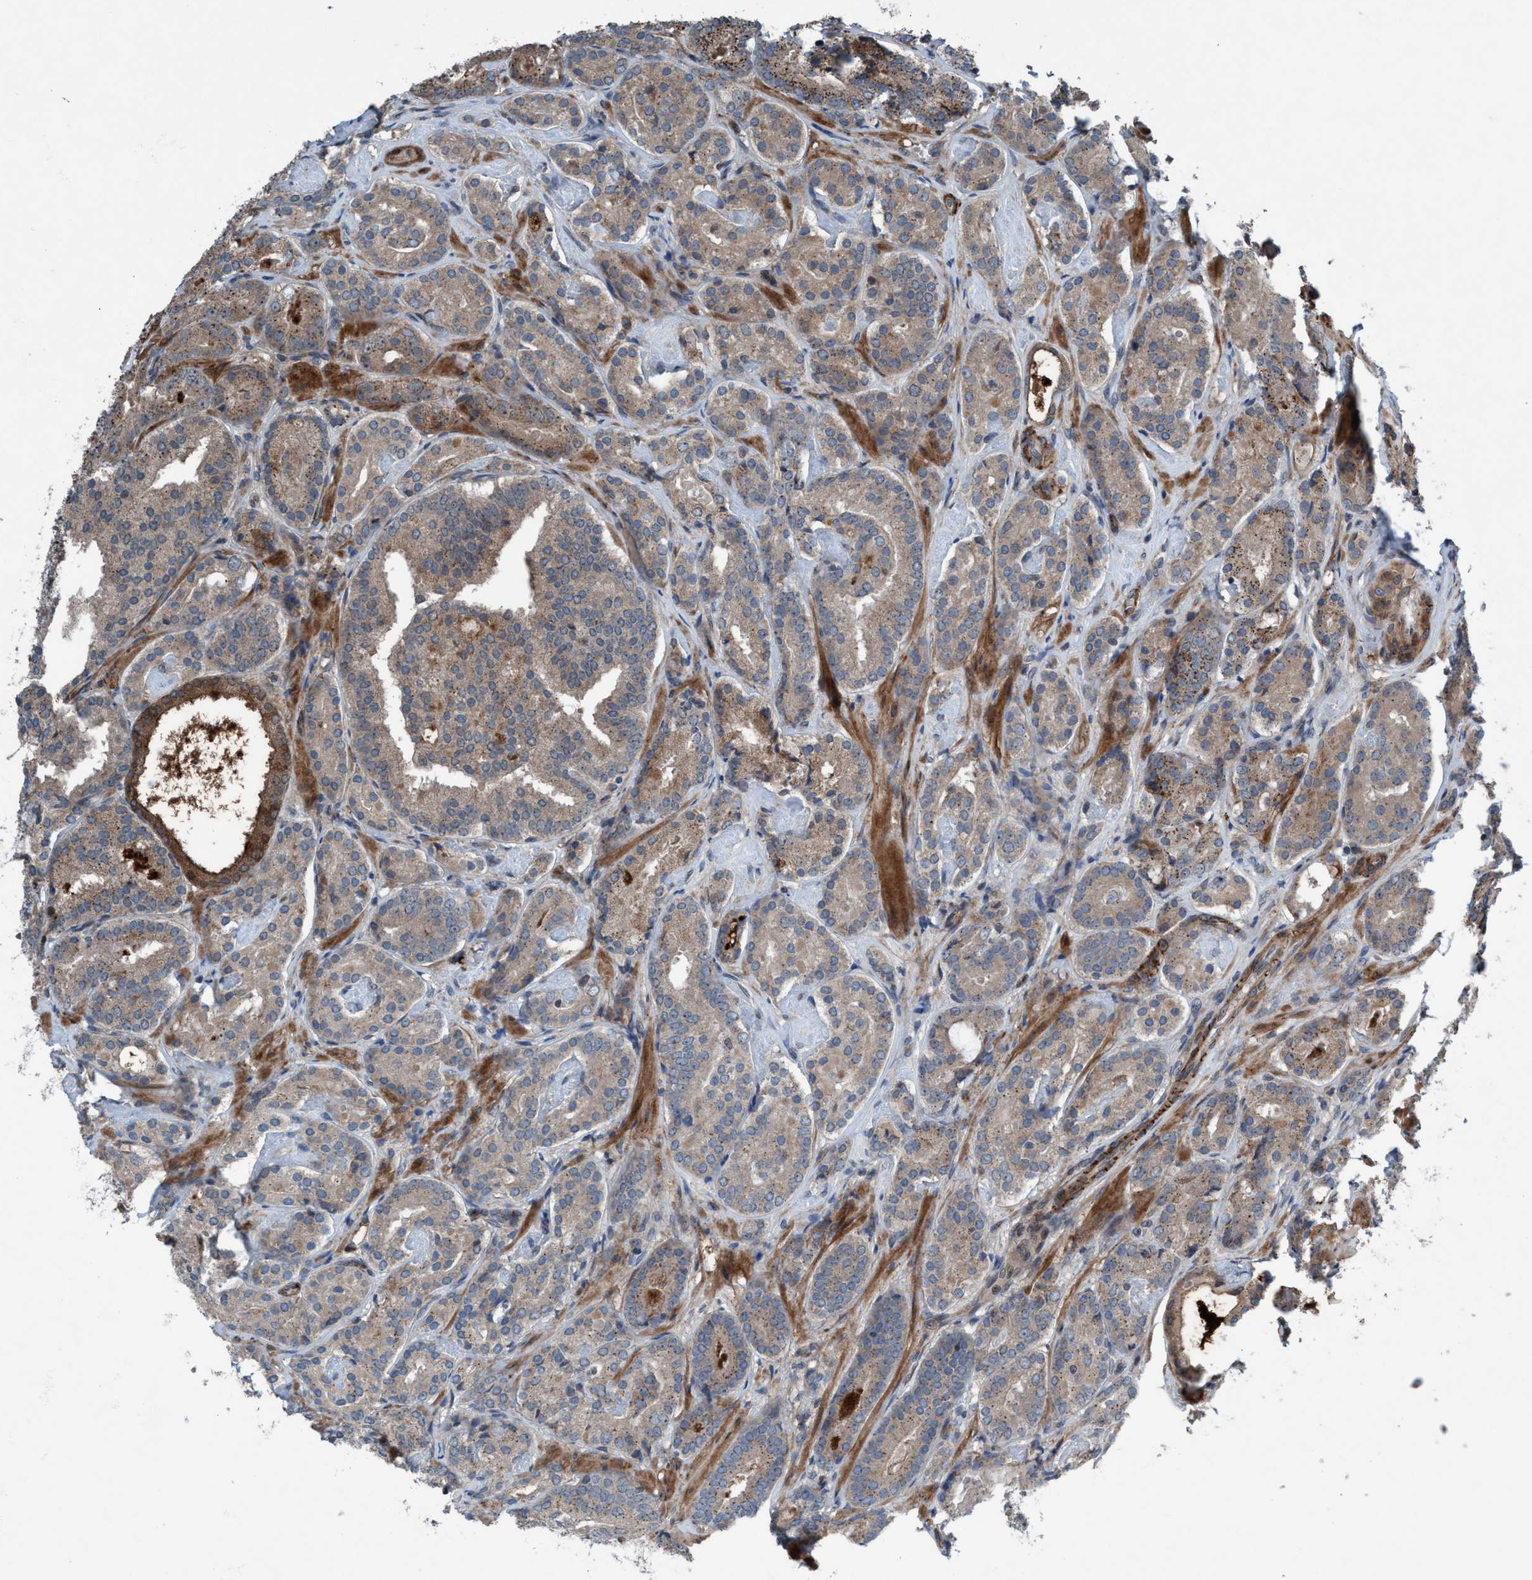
{"staining": {"intensity": "weak", "quantity": ">75%", "location": "cytoplasmic/membranous"}, "tissue": "prostate cancer", "cell_type": "Tumor cells", "image_type": "cancer", "snomed": [{"axis": "morphology", "description": "Adenocarcinoma, Low grade"}, {"axis": "topography", "description": "Prostate"}], "caption": "Immunohistochemical staining of human adenocarcinoma (low-grade) (prostate) displays weak cytoplasmic/membranous protein positivity in approximately >75% of tumor cells. (Stains: DAB in brown, nuclei in blue, Microscopy: brightfield microscopy at high magnification).", "gene": "NISCH", "patient": {"sex": "male", "age": 69}}